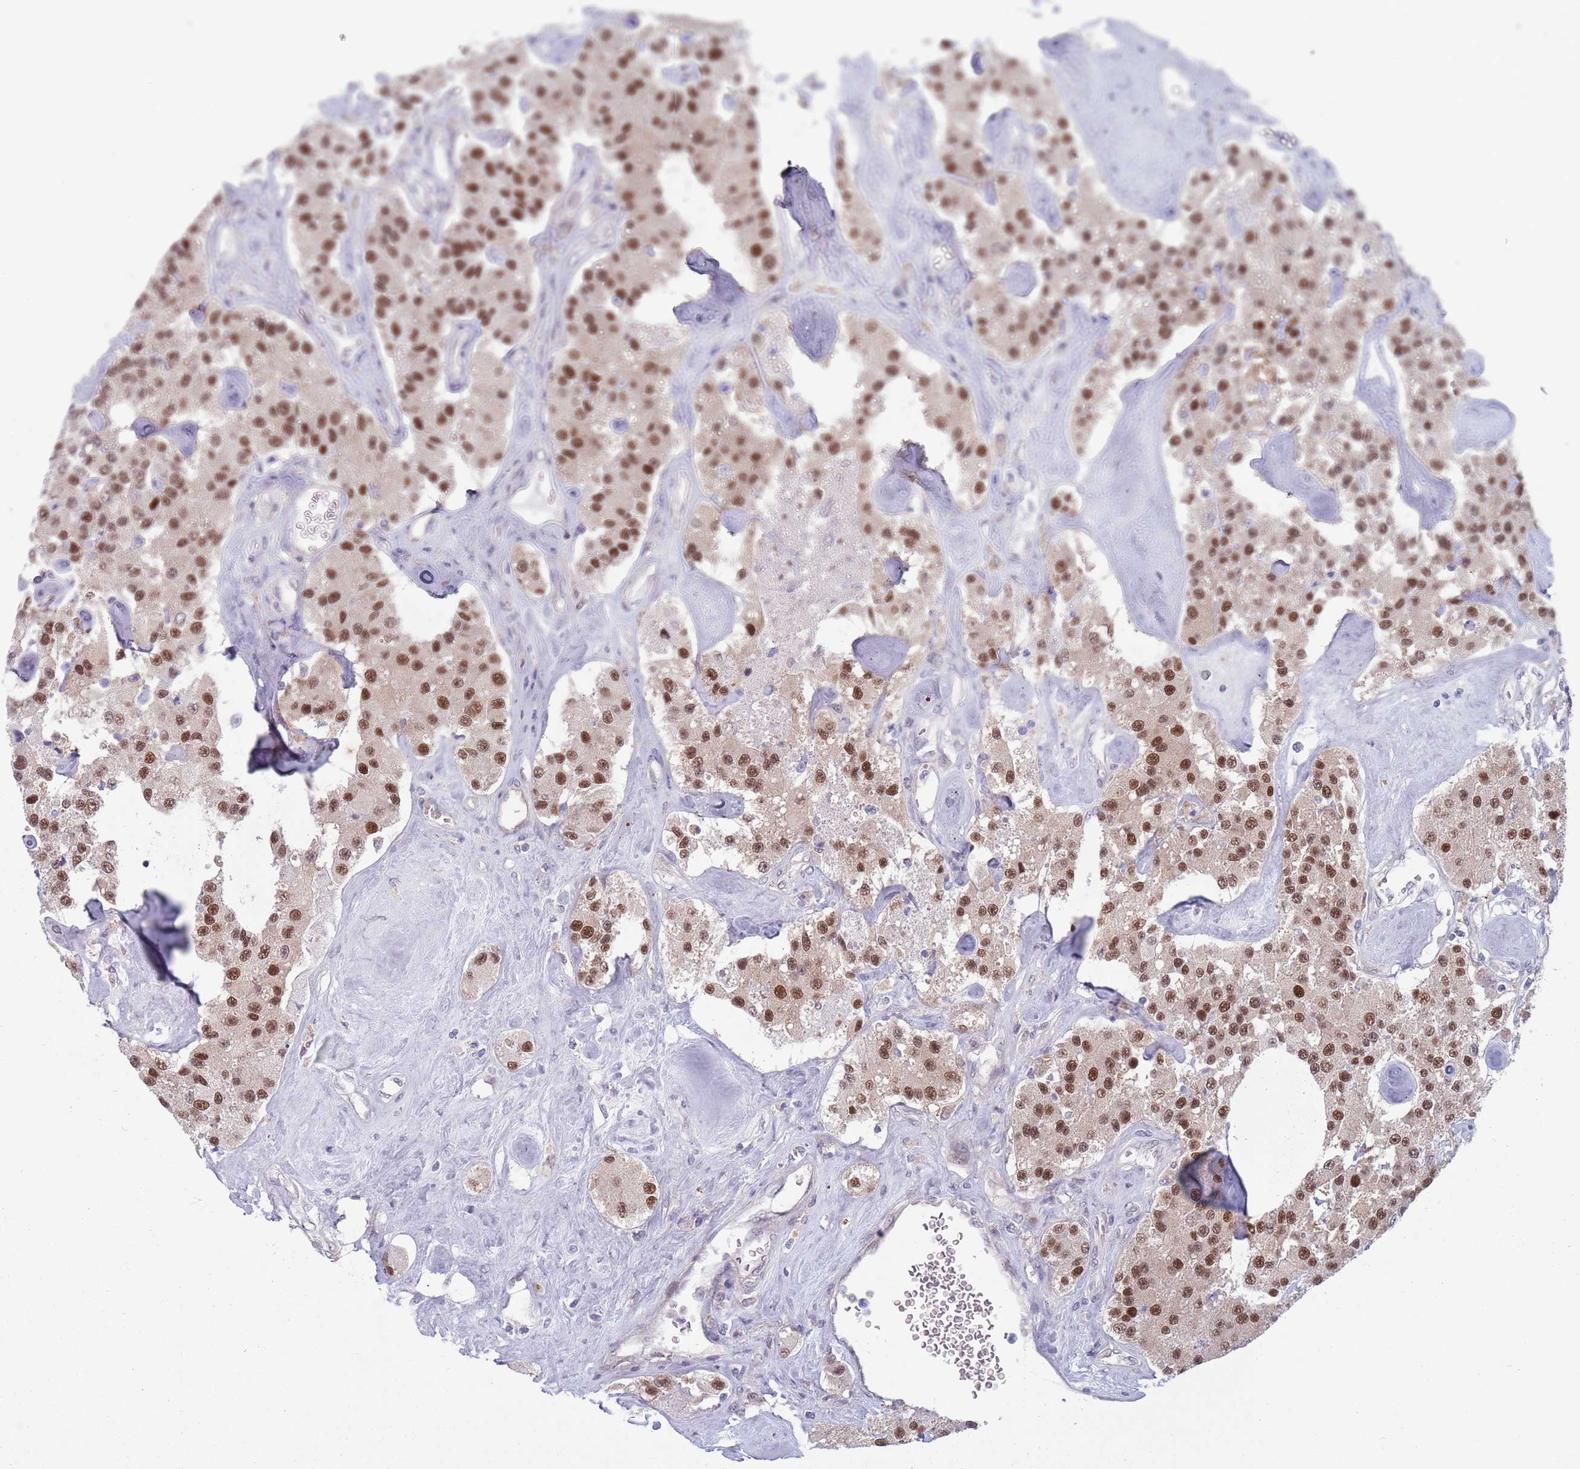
{"staining": {"intensity": "moderate", "quantity": ">75%", "location": "nuclear"}, "tissue": "carcinoid", "cell_type": "Tumor cells", "image_type": "cancer", "snomed": [{"axis": "morphology", "description": "Carcinoid, malignant, NOS"}, {"axis": "topography", "description": "Pancreas"}], "caption": "Protein expression analysis of malignant carcinoid demonstrates moderate nuclear staining in about >75% of tumor cells.", "gene": "CLNS1A", "patient": {"sex": "male", "age": 41}}